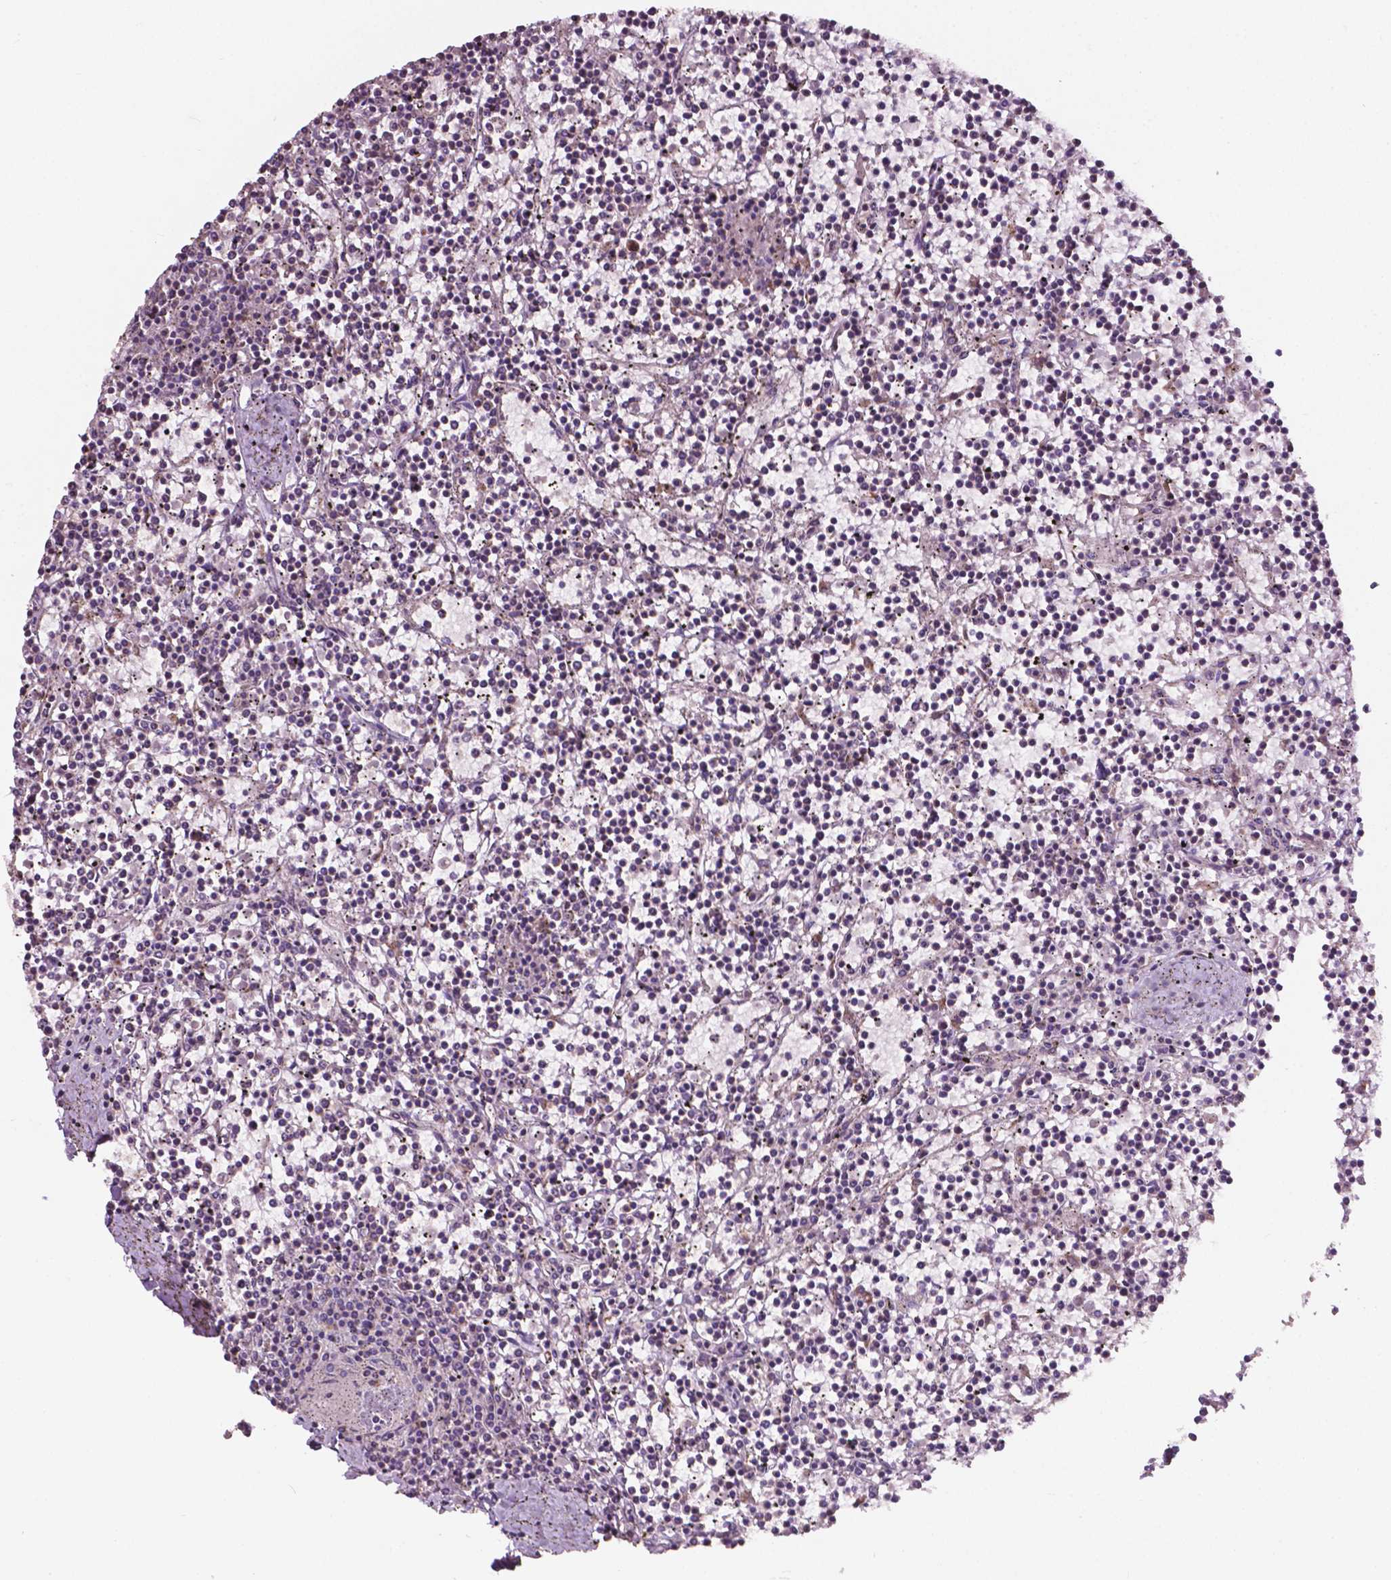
{"staining": {"intensity": "negative", "quantity": "none", "location": "none"}, "tissue": "lymphoma", "cell_type": "Tumor cells", "image_type": "cancer", "snomed": [{"axis": "morphology", "description": "Malignant lymphoma, non-Hodgkin's type, Low grade"}, {"axis": "topography", "description": "Spleen"}], "caption": "This histopathology image is of low-grade malignant lymphoma, non-Hodgkin's type stained with immunohistochemistry (IHC) to label a protein in brown with the nuclei are counter-stained blue. There is no positivity in tumor cells.", "gene": "NDUFA10", "patient": {"sex": "female", "age": 19}}